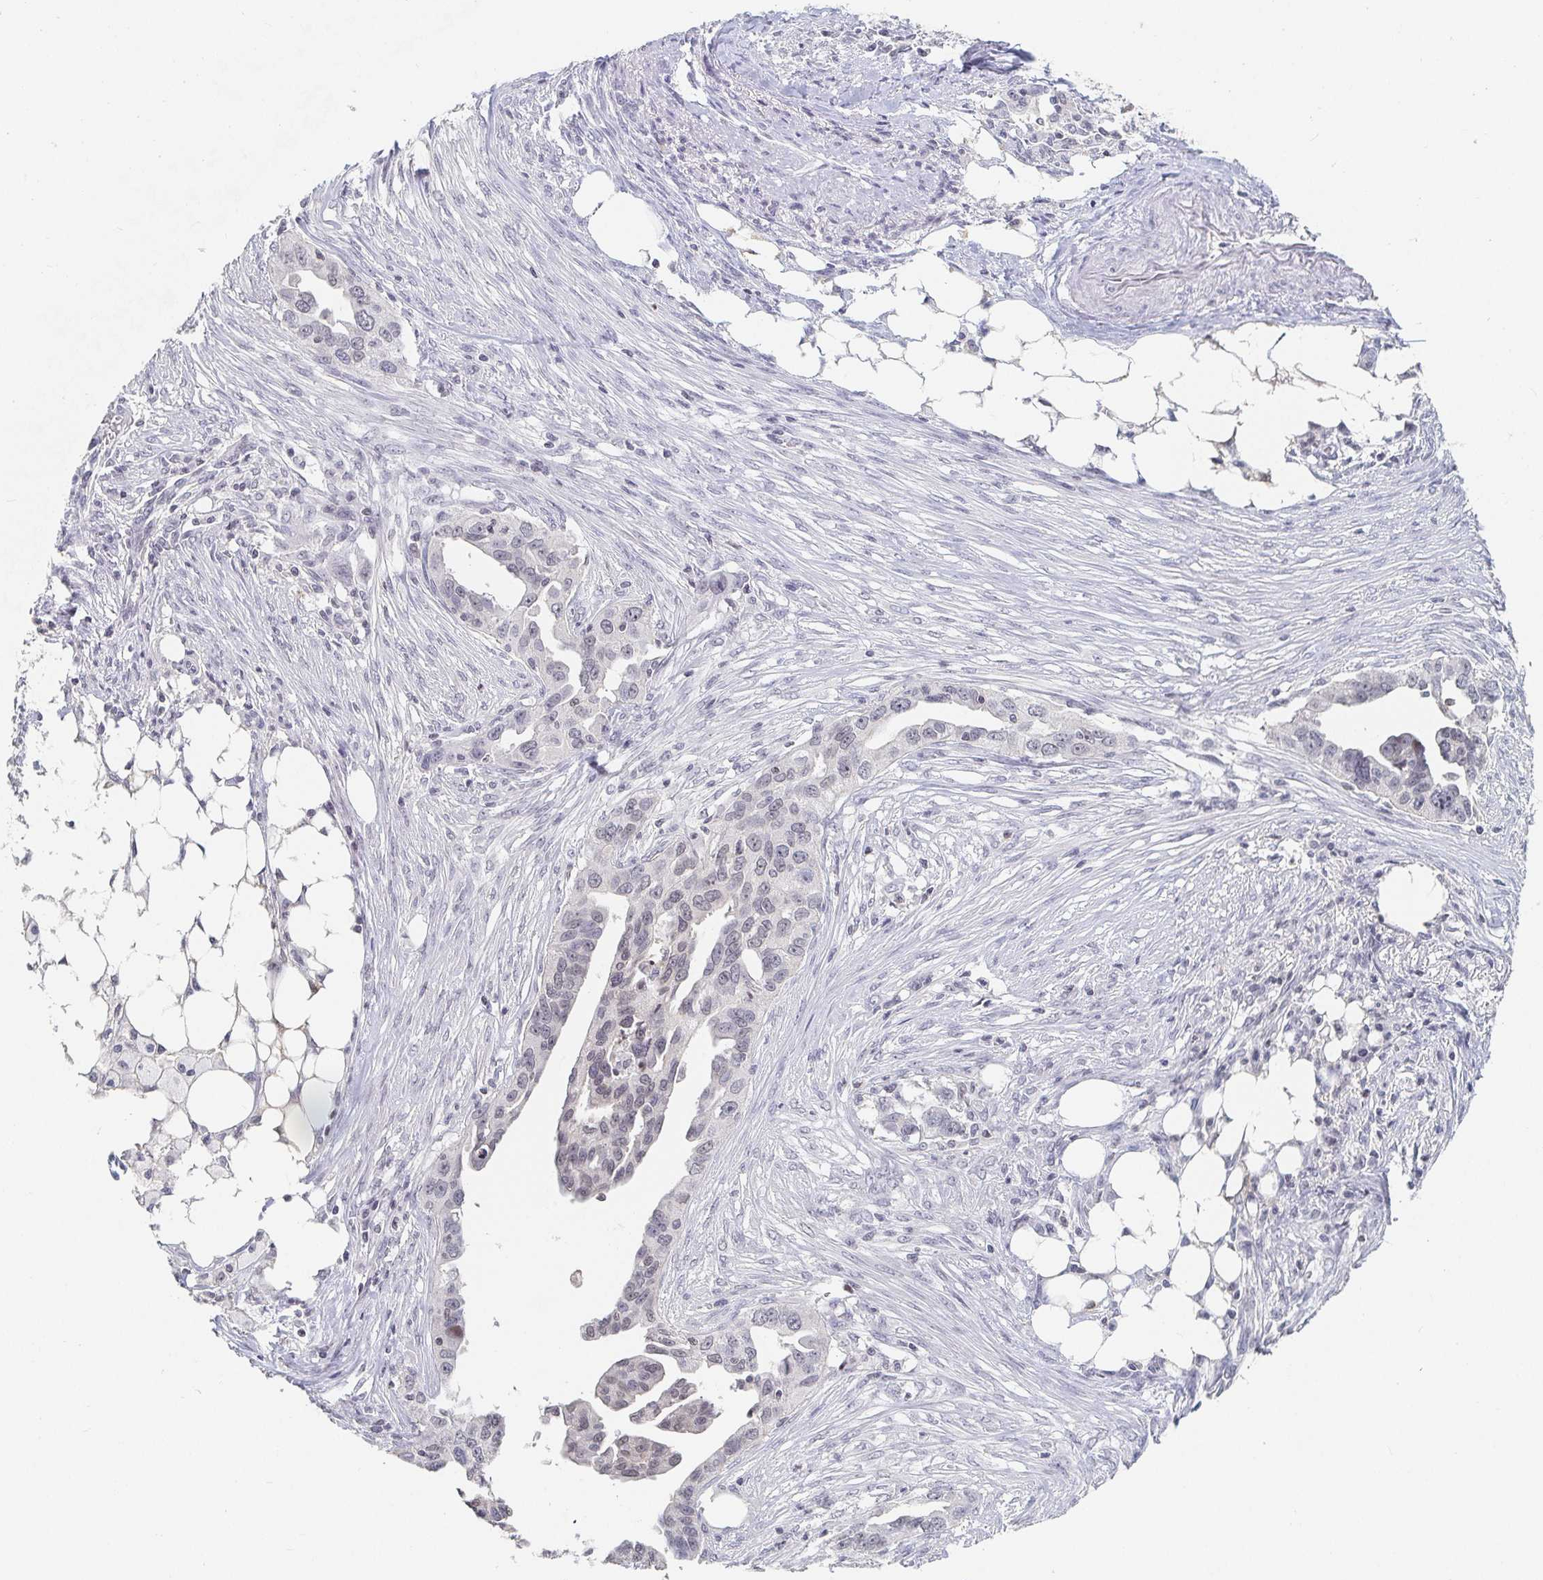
{"staining": {"intensity": "weak", "quantity": "<25%", "location": "nuclear"}, "tissue": "ovarian cancer", "cell_type": "Tumor cells", "image_type": "cancer", "snomed": [{"axis": "morphology", "description": "Carcinoma, endometroid"}, {"axis": "morphology", "description": "Cystadenocarcinoma, serous, NOS"}, {"axis": "topography", "description": "Ovary"}], "caption": "Tumor cells show no significant staining in ovarian cancer (endometroid carcinoma).", "gene": "NME9", "patient": {"sex": "female", "age": 45}}